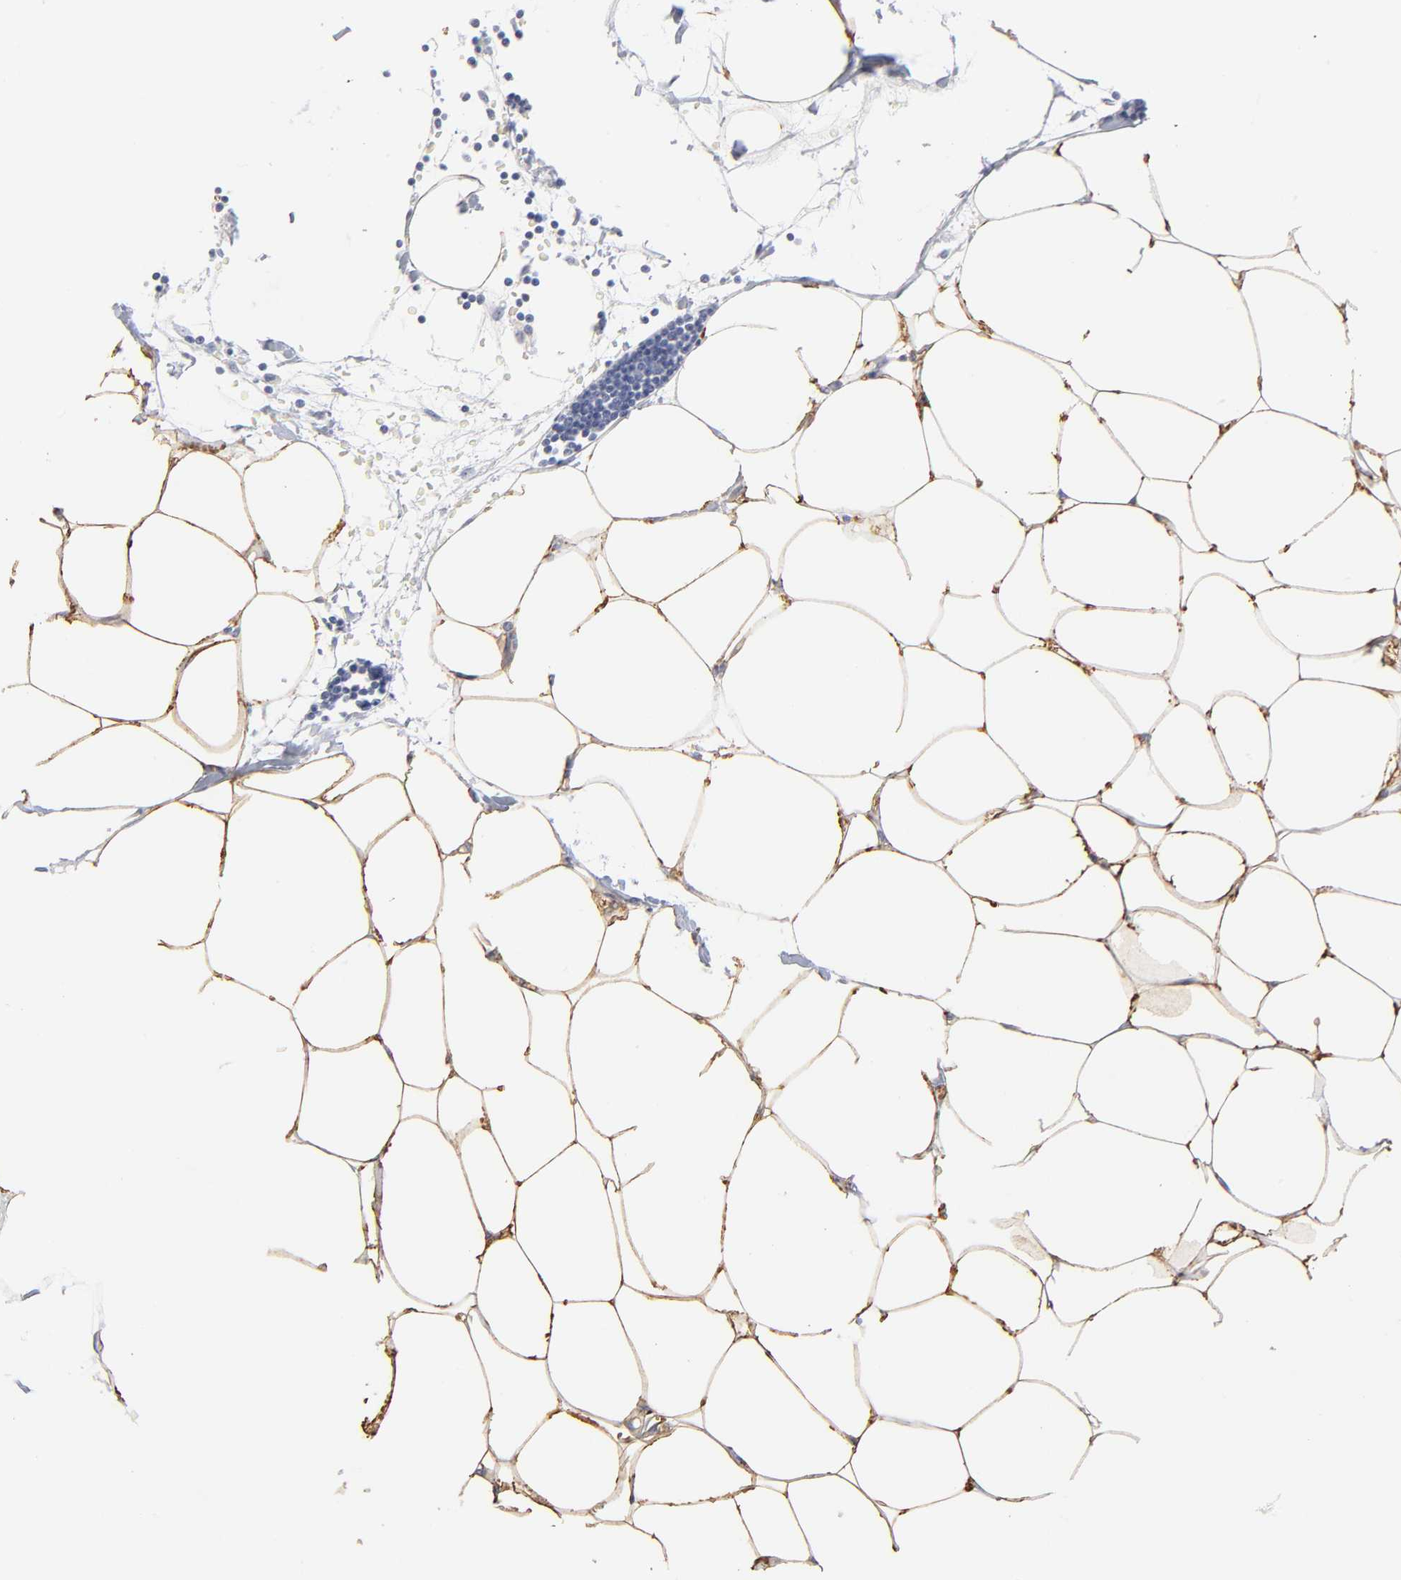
{"staining": {"intensity": "strong", "quantity": ">75%", "location": "cytoplasmic/membranous"}, "tissue": "adipose tissue", "cell_type": "Adipocytes", "image_type": "normal", "snomed": [{"axis": "morphology", "description": "Normal tissue, NOS"}, {"axis": "morphology", "description": "Adenocarcinoma, NOS"}, {"axis": "topography", "description": "Colon"}, {"axis": "topography", "description": "Peripheral nerve tissue"}], "caption": "This is a histology image of immunohistochemistry (IHC) staining of normal adipose tissue, which shows strong expression in the cytoplasmic/membranous of adipocytes.", "gene": "AGTR1", "patient": {"sex": "male", "age": 14}}